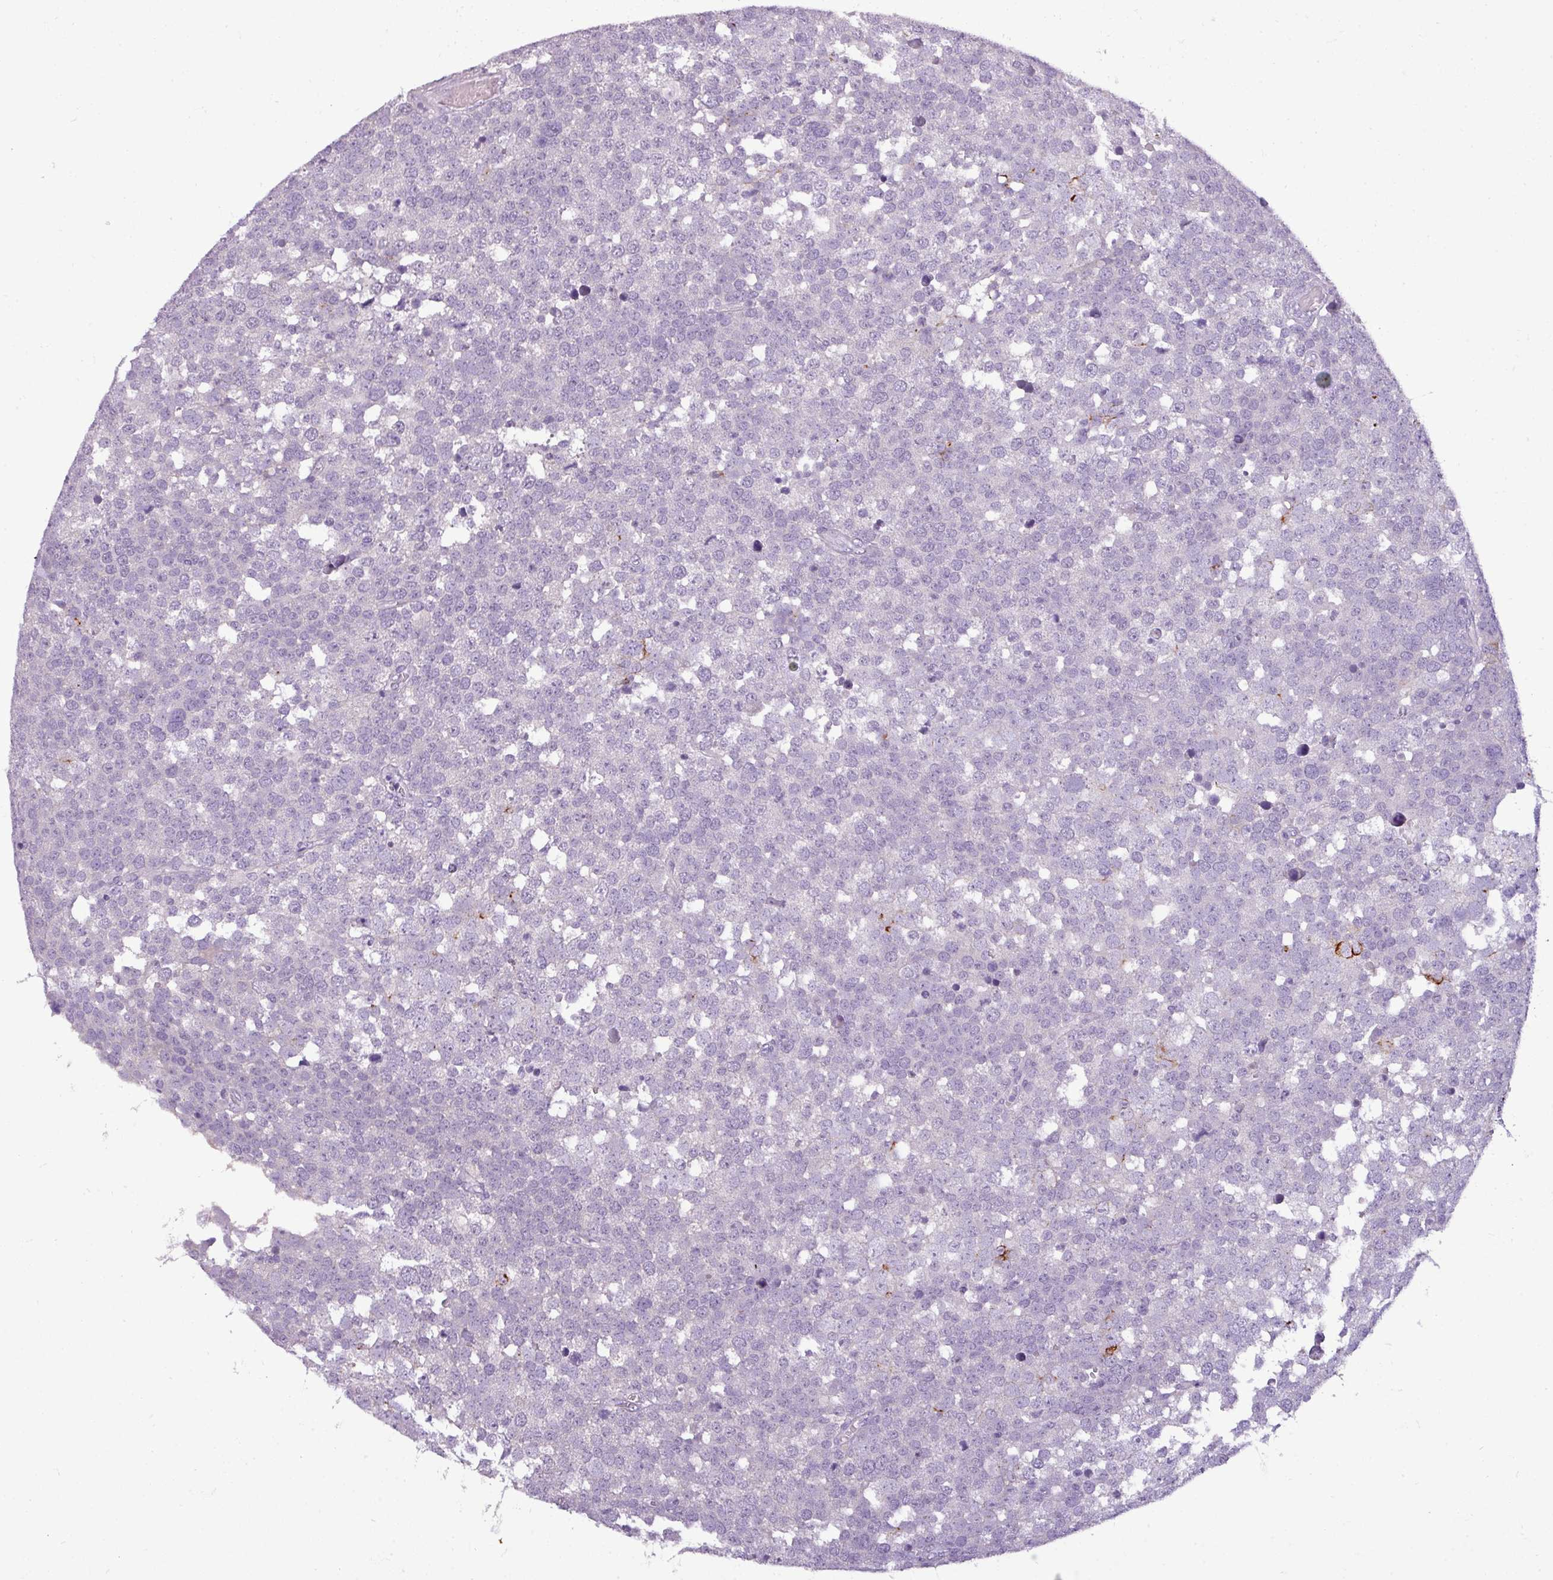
{"staining": {"intensity": "negative", "quantity": "none", "location": "none"}, "tissue": "testis cancer", "cell_type": "Tumor cells", "image_type": "cancer", "snomed": [{"axis": "morphology", "description": "Seminoma, NOS"}, {"axis": "topography", "description": "Testis"}], "caption": "The histopathology image reveals no significant staining in tumor cells of testis cancer.", "gene": "DNAAF9", "patient": {"sex": "male", "age": 71}}